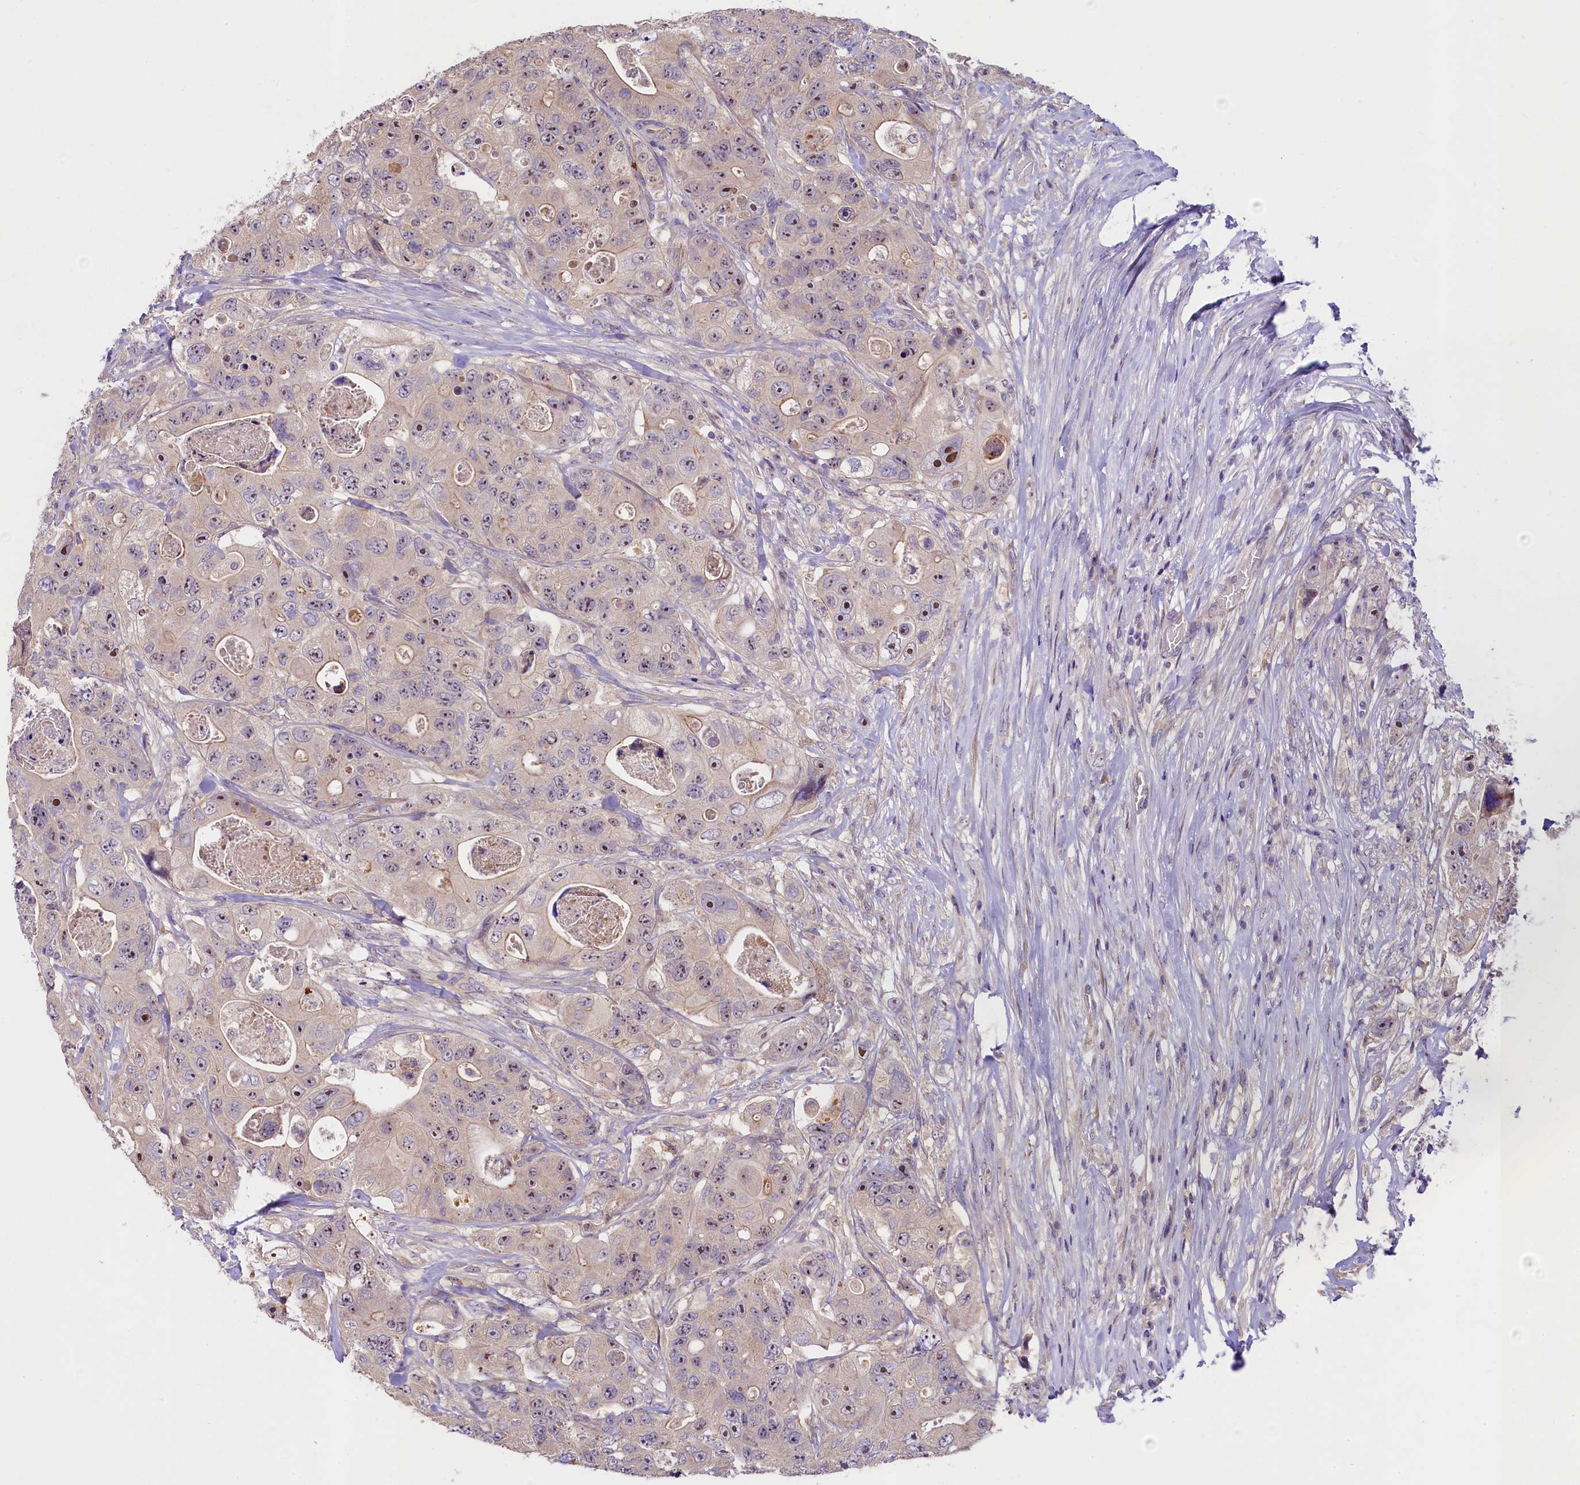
{"staining": {"intensity": "moderate", "quantity": ">75%", "location": "nuclear"}, "tissue": "colorectal cancer", "cell_type": "Tumor cells", "image_type": "cancer", "snomed": [{"axis": "morphology", "description": "Adenocarcinoma, NOS"}, {"axis": "topography", "description": "Colon"}], "caption": "This is an image of immunohistochemistry staining of colorectal adenocarcinoma, which shows moderate staining in the nuclear of tumor cells.", "gene": "UBXN6", "patient": {"sex": "female", "age": 46}}